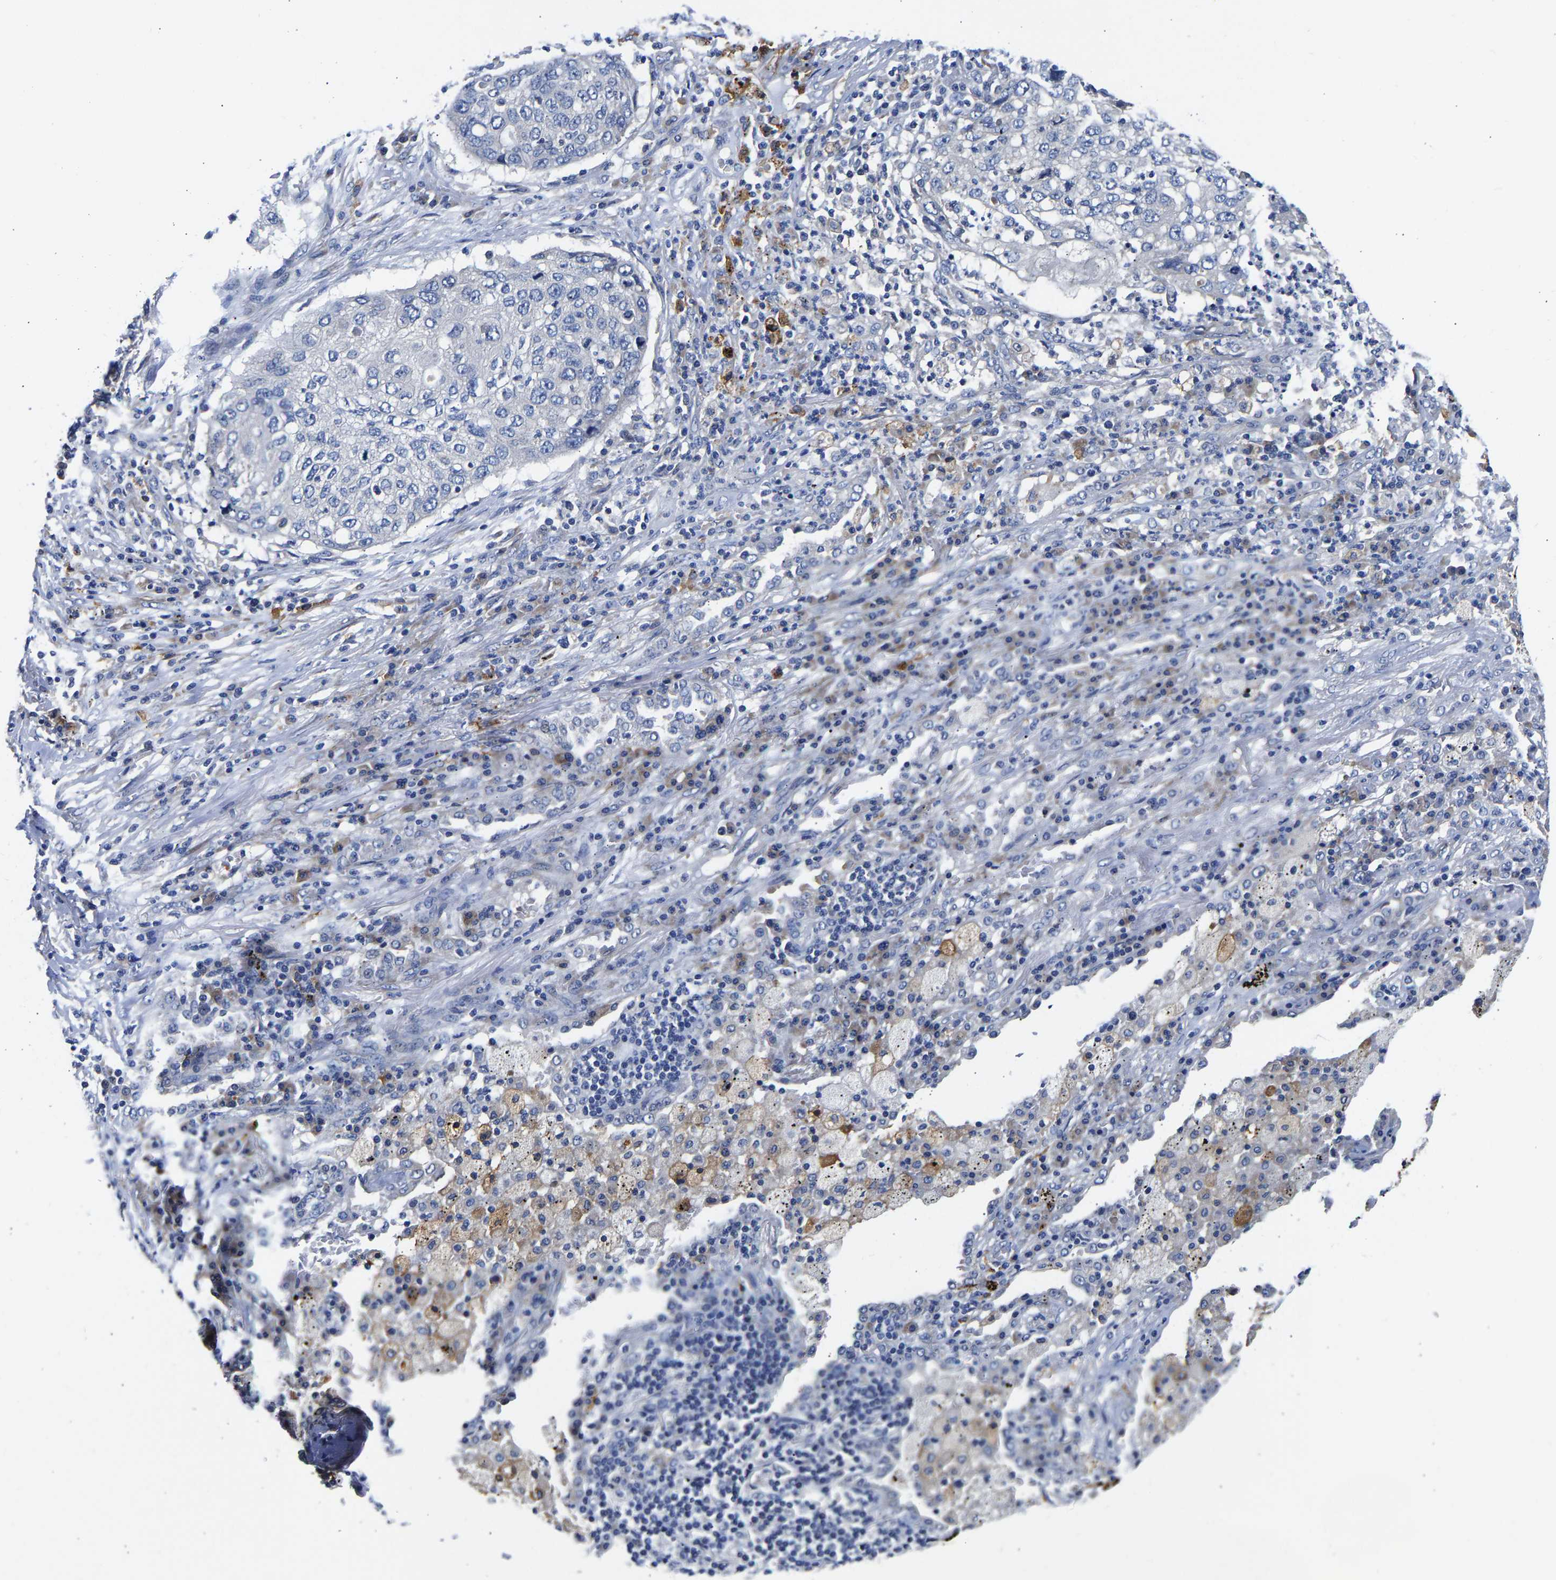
{"staining": {"intensity": "negative", "quantity": "none", "location": "none"}, "tissue": "lung cancer", "cell_type": "Tumor cells", "image_type": "cancer", "snomed": [{"axis": "morphology", "description": "Squamous cell carcinoma, NOS"}, {"axis": "topography", "description": "Lung"}], "caption": "High power microscopy micrograph of an immunohistochemistry micrograph of lung cancer (squamous cell carcinoma), revealing no significant expression in tumor cells.", "gene": "CCDC6", "patient": {"sex": "female", "age": 63}}